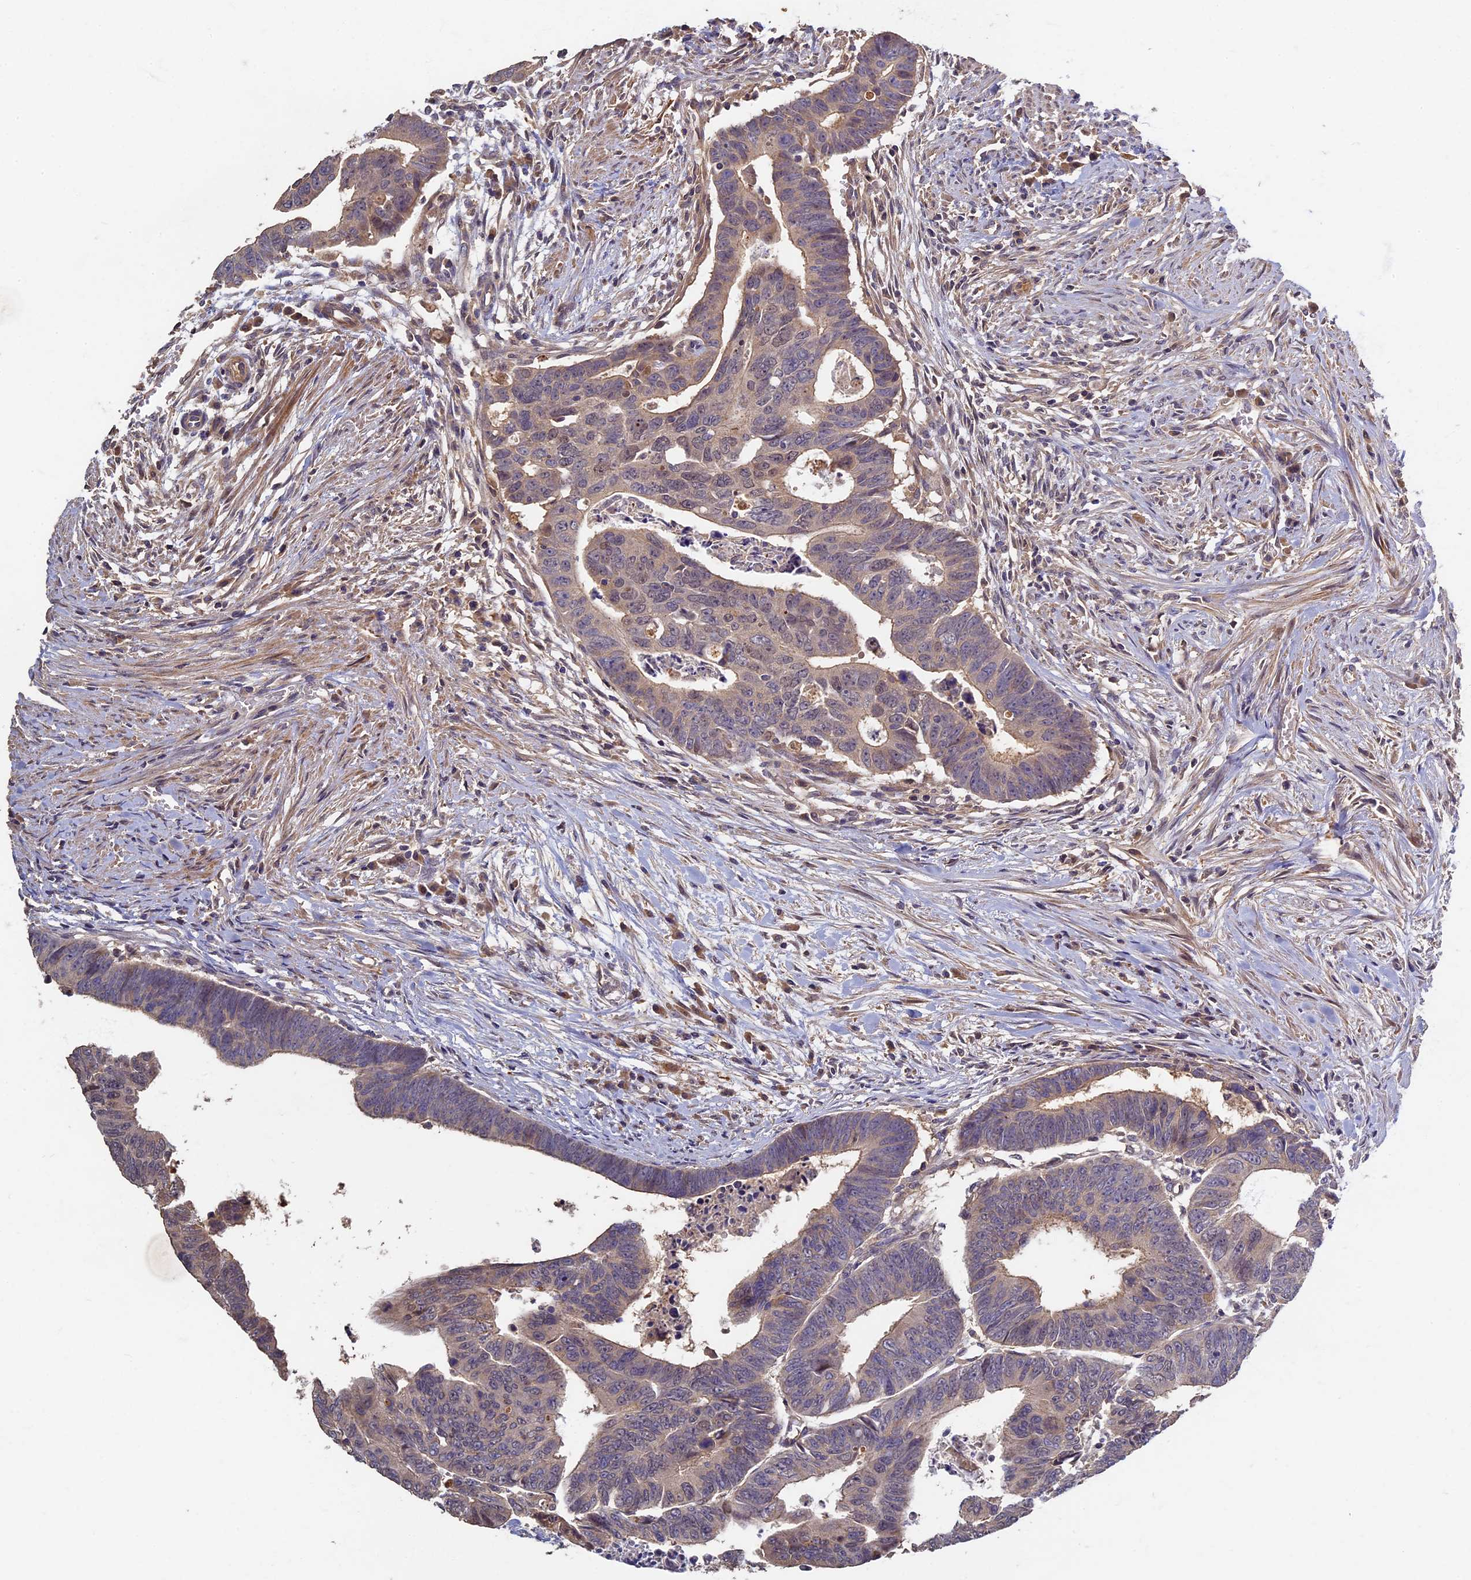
{"staining": {"intensity": "weak", "quantity": "<25%", "location": "nuclear"}, "tissue": "colorectal cancer", "cell_type": "Tumor cells", "image_type": "cancer", "snomed": [{"axis": "morphology", "description": "Adenocarcinoma, NOS"}, {"axis": "topography", "description": "Rectum"}], "caption": "A high-resolution image shows immunohistochemistry staining of adenocarcinoma (colorectal), which reveals no significant staining in tumor cells. (DAB (3,3'-diaminobenzidine) IHC, high magnification).", "gene": "RSPH3", "patient": {"sex": "female", "age": 65}}